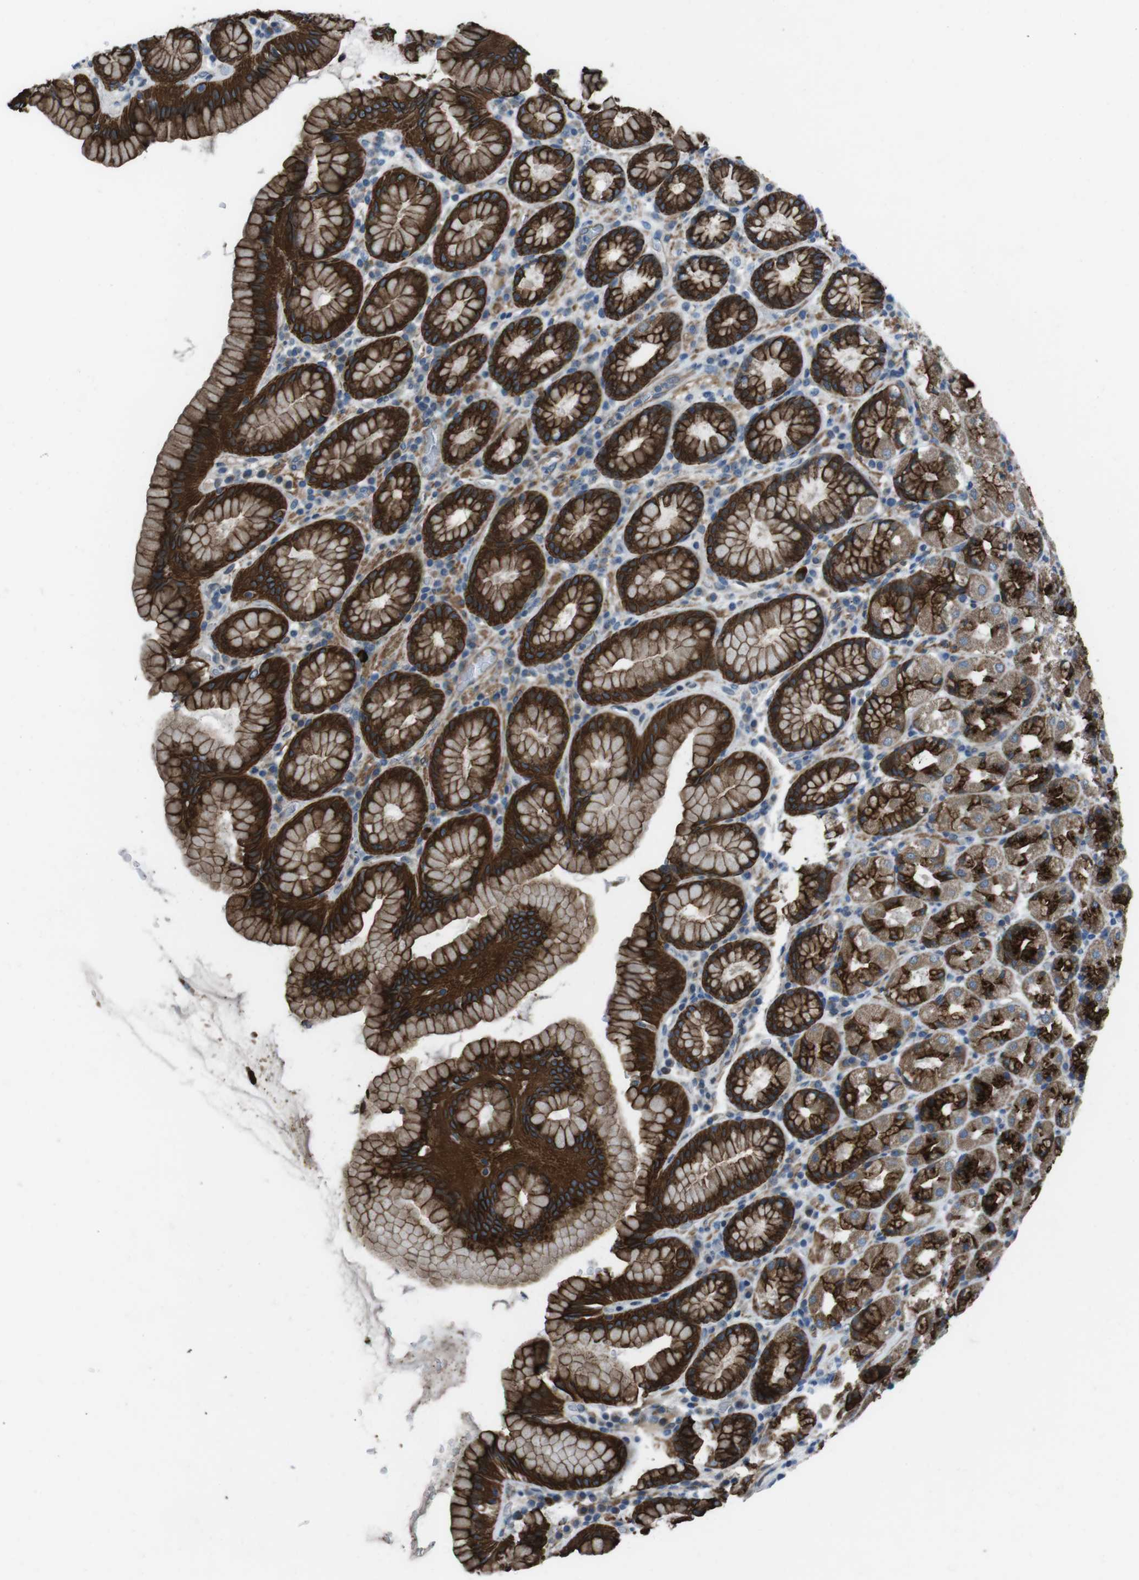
{"staining": {"intensity": "strong", "quantity": "25%-75%", "location": "cytoplasmic/membranous"}, "tissue": "stomach", "cell_type": "Glandular cells", "image_type": "normal", "snomed": [{"axis": "morphology", "description": "Normal tissue, NOS"}, {"axis": "topography", "description": "Stomach, upper"}], "caption": "Strong cytoplasmic/membranous staining for a protein is present in approximately 25%-75% of glandular cells of normal stomach using IHC.", "gene": "FAM174B", "patient": {"sex": "male", "age": 68}}